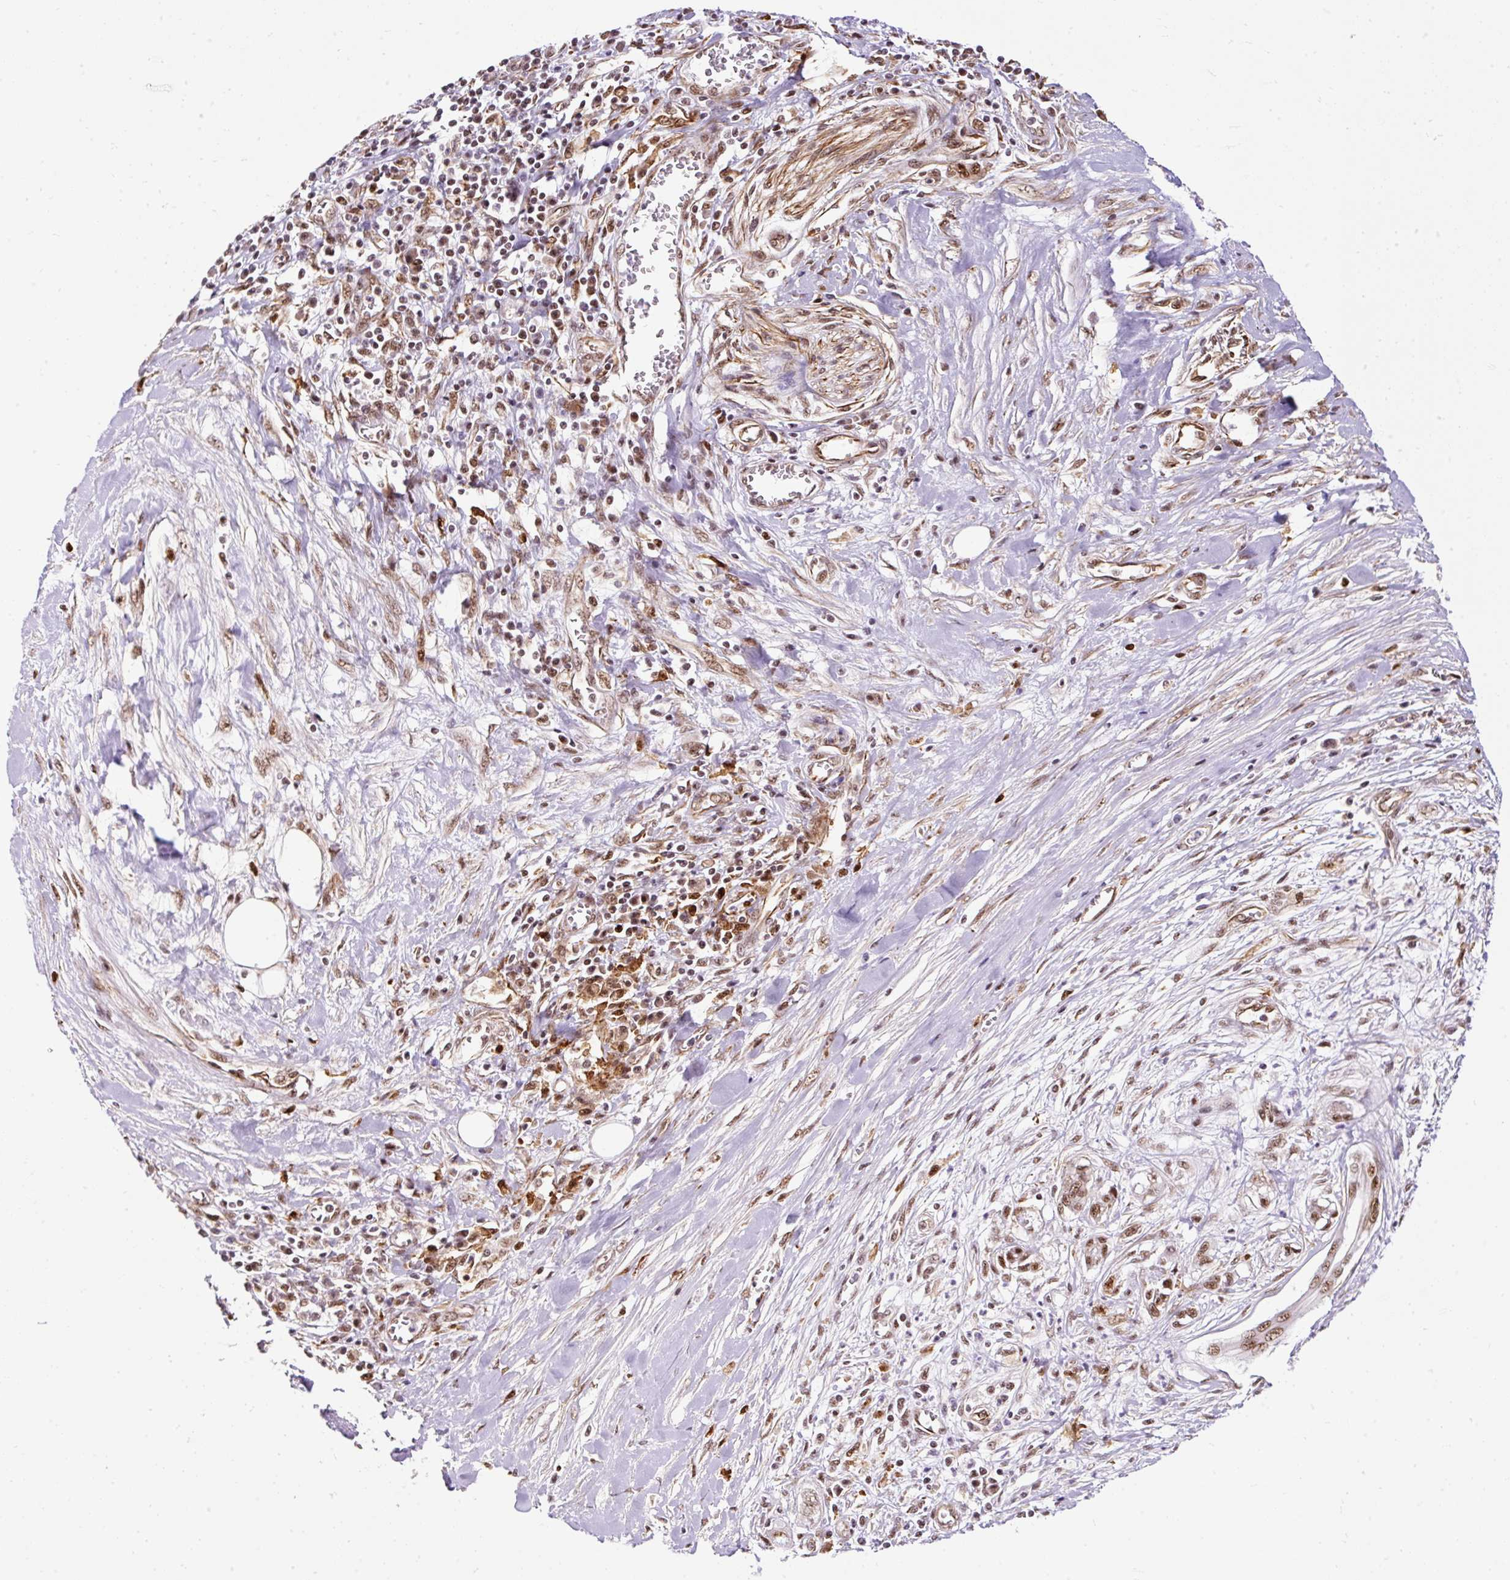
{"staining": {"intensity": "moderate", "quantity": ">75%", "location": "nuclear"}, "tissue": "pancreatic cancer", "cell_type": "Tumor cells", "image_type": "cancer", "snomed": [{"axis": "morphology", "description": "Adenocarcinoma, NOS"}, {"axis": "topography", "description": "Pancreas"}], "caption": "Immunohistochemical staining of adenocarcinoma (pancreatic) exhibits medium levels of moderate nuclear positivity in about >75% of tumor cells. (Brightfield microscopy of DAB IHC at high magnification).", "gene": "LUC7L2", "patient": {"sex": "female", "age": 56}}